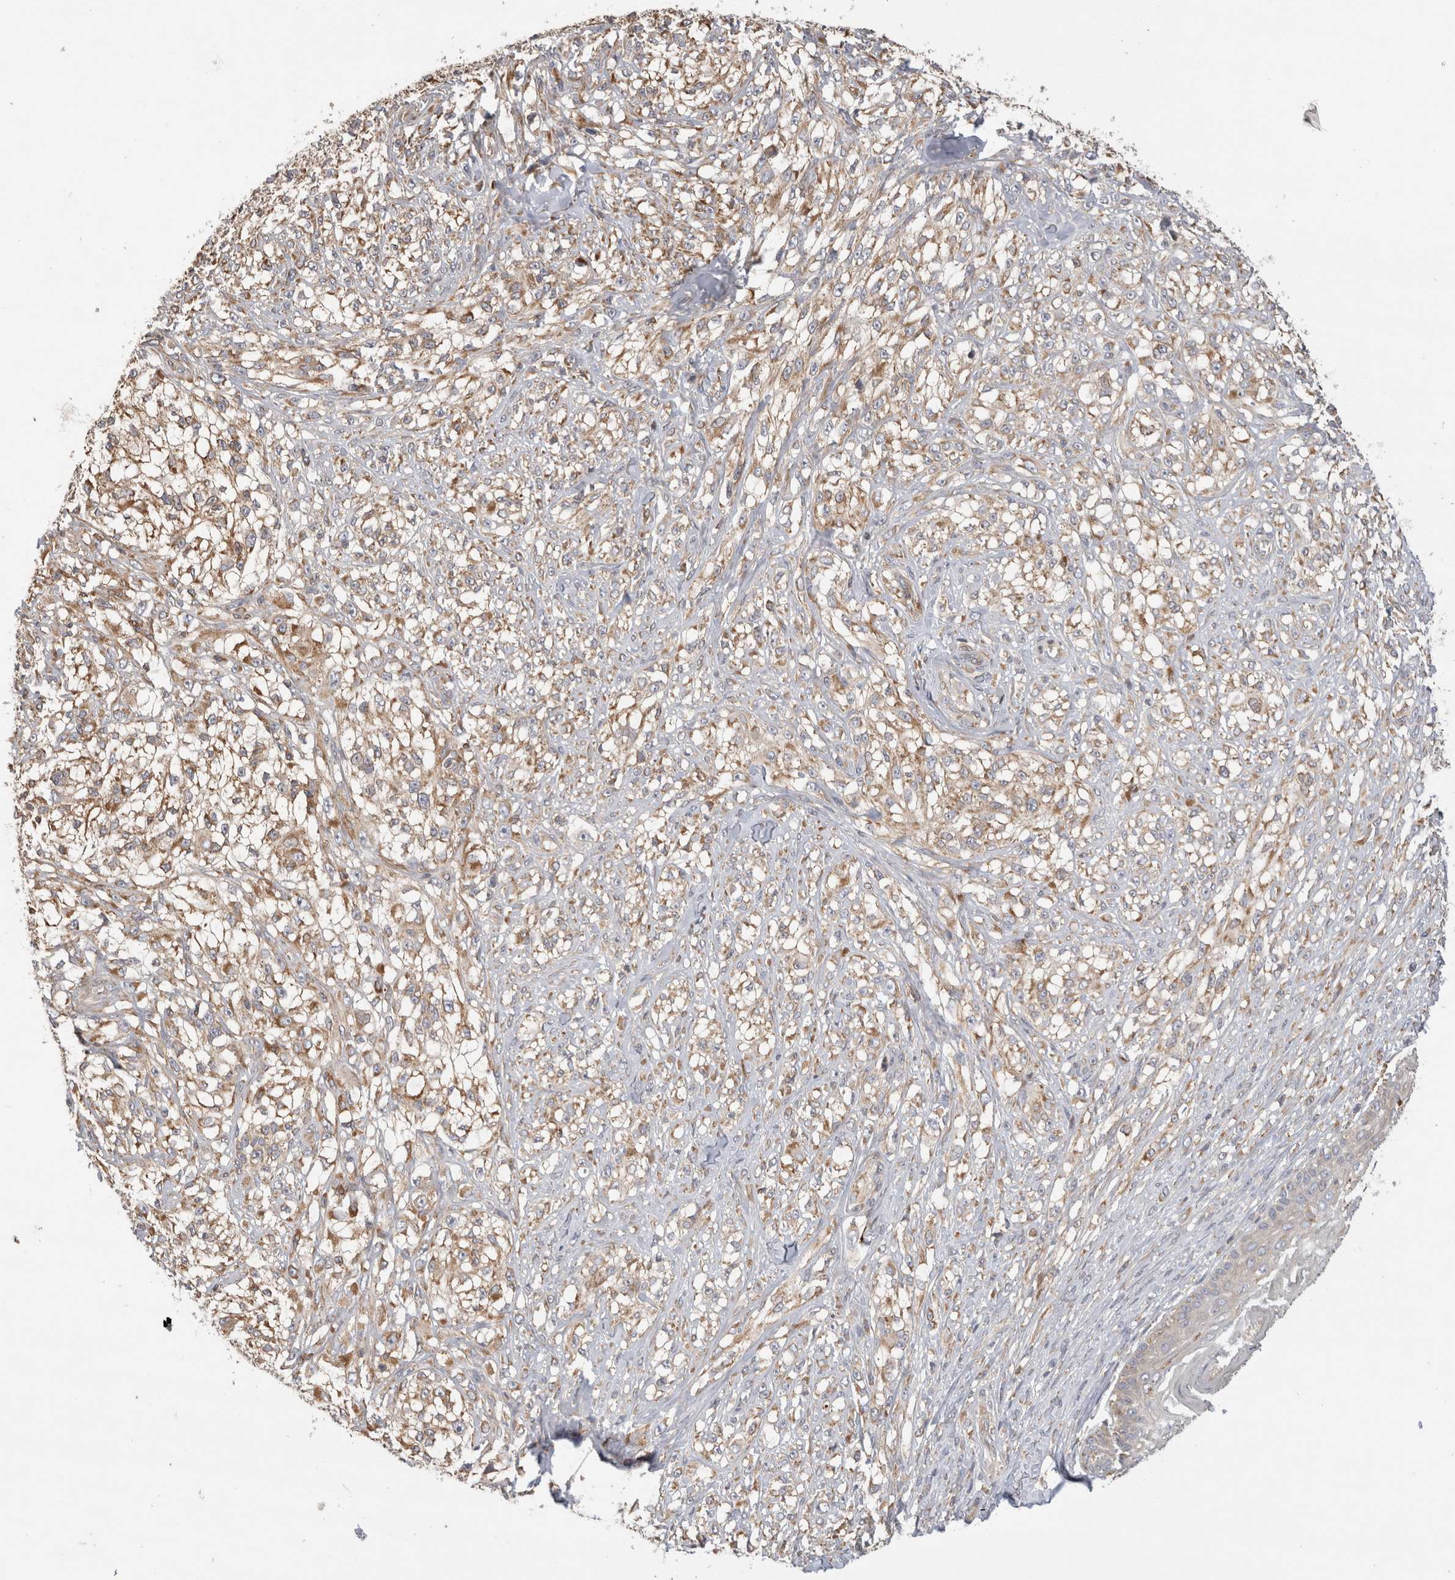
{"staining": {"intensity": "moderate", "quantity": ">75%", "location": "cytoplasmic/membranous"}, "tissue": "melanoma", "cell_type": "Tumor cells", "image_type": "cancer", "snomed": [{"axis": "morphology", "description": "Malignant melanoma, NOS"}, {"axis": "topography", "description": "Skin of head"}], "caption": "Protein analysis of melanoma tissue shows moderate cytoplasmic/membranous staining in about >75% of tumor cells.", "gene": "GRIK2", "patient": {"sex": "male", "age": 83}}